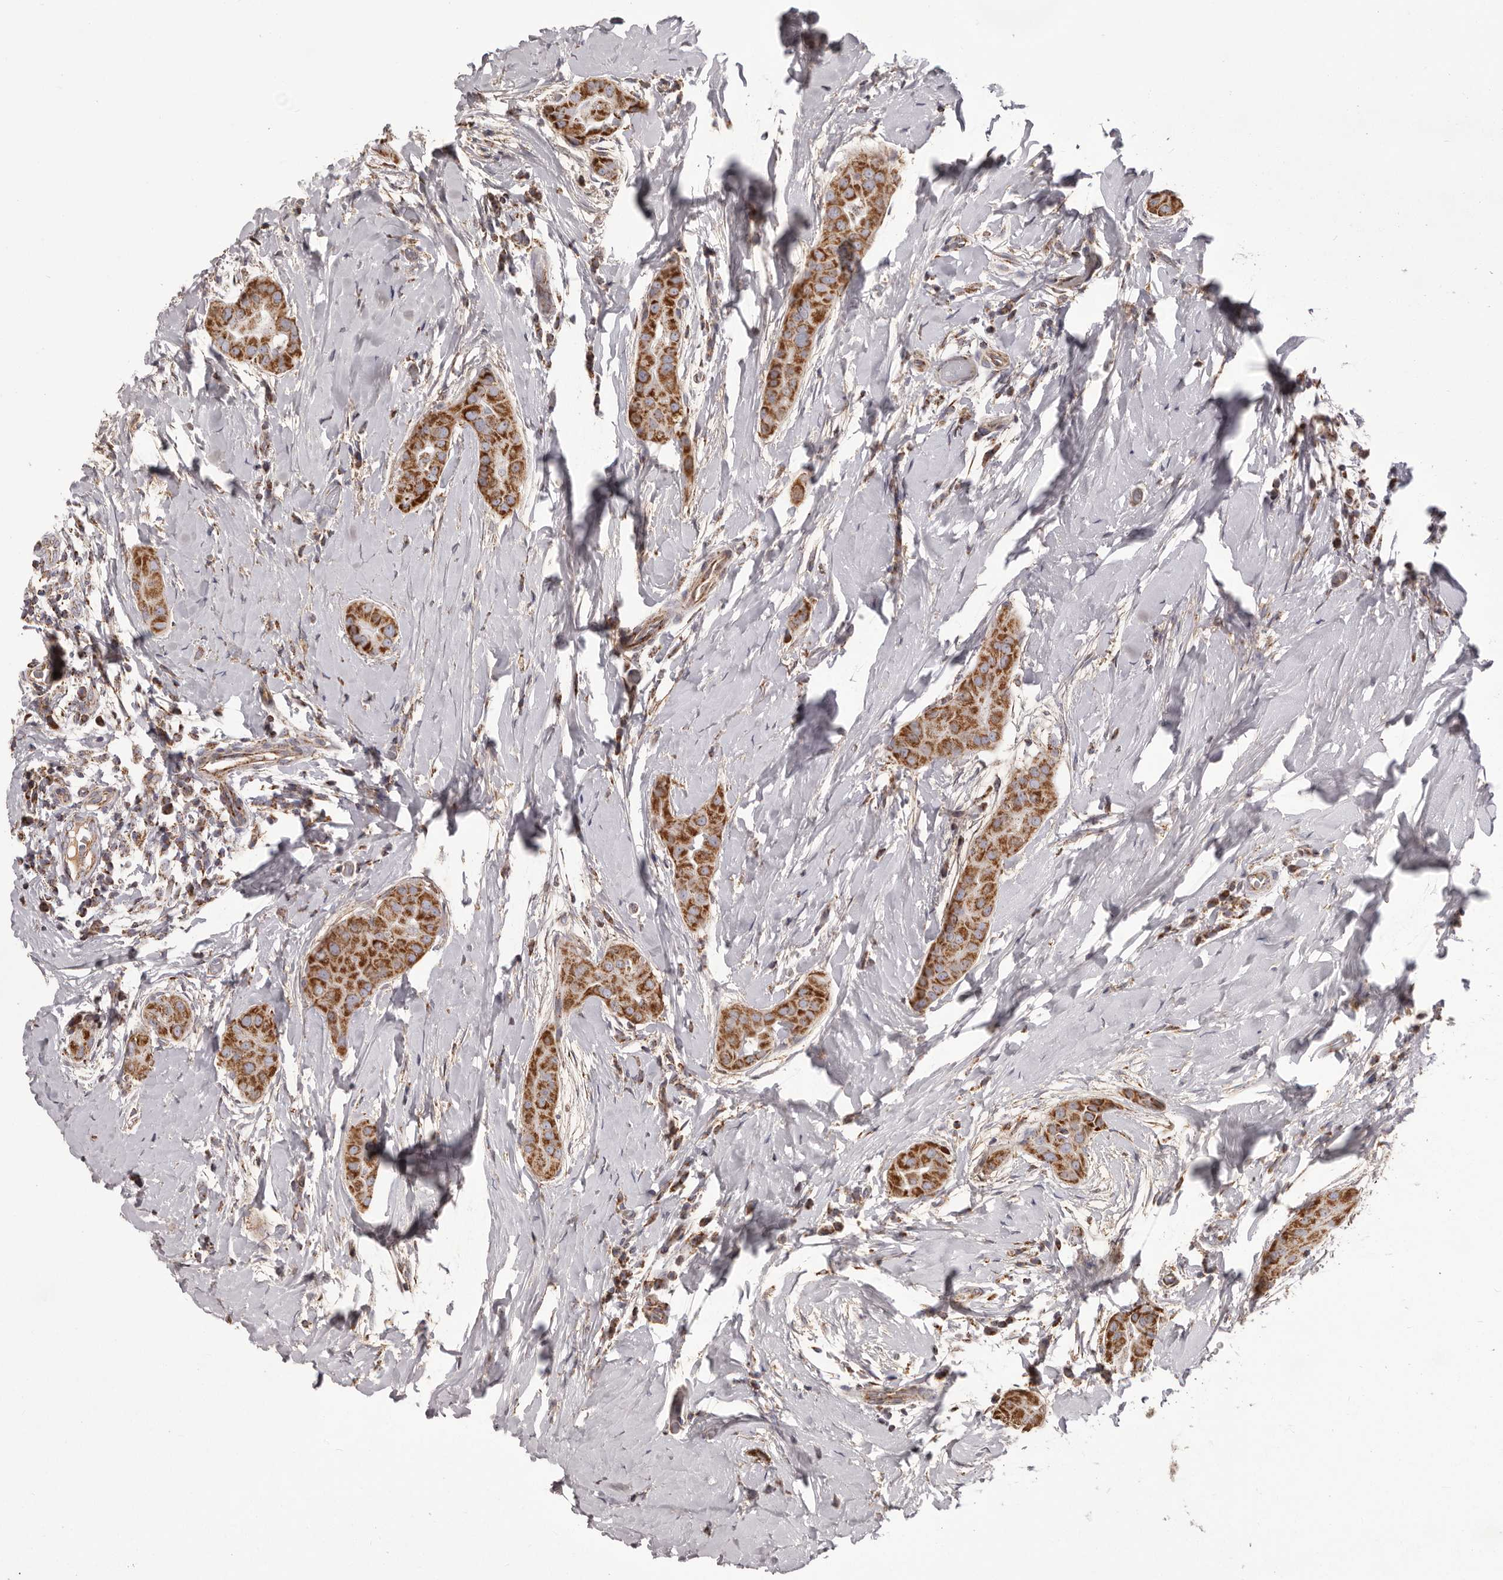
{"staining": {"intensity": "strong", "quantity": ">75%", "location": "cytoplasmic/membranous"}, "tissue": "thyroid cancer", "cell_type": "Tumor cells", "image_type": "cancer", "snomed": [{"axis": "morphology", "description": "Papillary adenocarcinoma, NOS"}, {"axis": "topography", "description": "Thyroid gland"}], "caption": "Protein analysis of thyroid papillary adenocarcinoma tissue exhibits strong cytoplasmic/membranous staining in approximately >75% of tumor cells.", "gene": "CHRM2", "patient": {"sex": "male", "age": 33}}